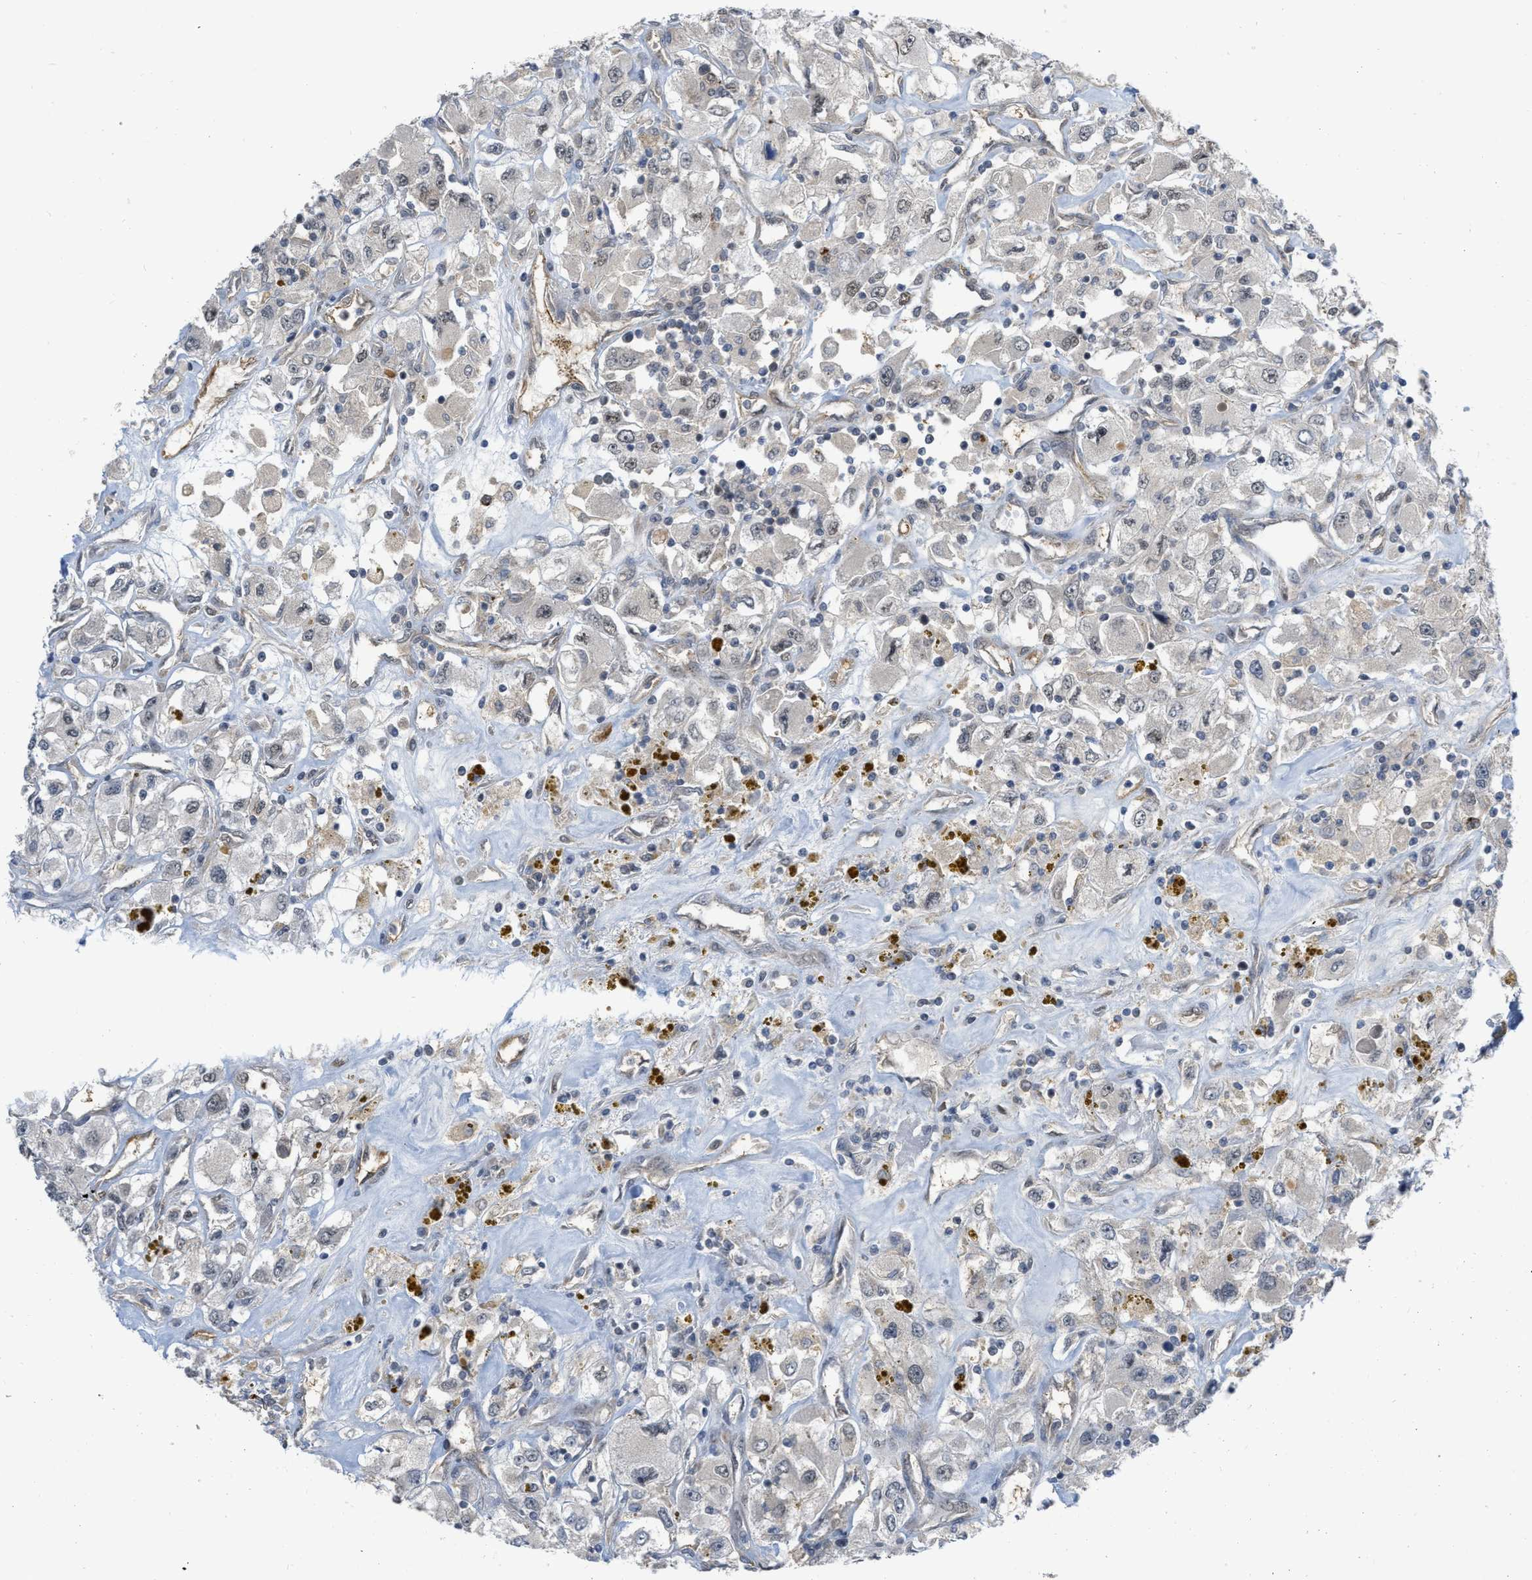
{"staining": {"intensity": "negative", "quantity": "none", "location": "none"}, "tissue": "renal cancer", "cell_type": "Tumor cells", "image_type": "cancer", "snomed": [{"axis": "morphology", "description": "Adenocarcinoma, NOS"}, {"axis": "topography", "description": "Kidney"}], "caption": "Immunohistochemical staining of renal cancer (adenocarcinoma) demonstrates no significant expression in tumor cells.", "gene": "NAPEPLD", "patient": {"sex": "female", "age": 52}}